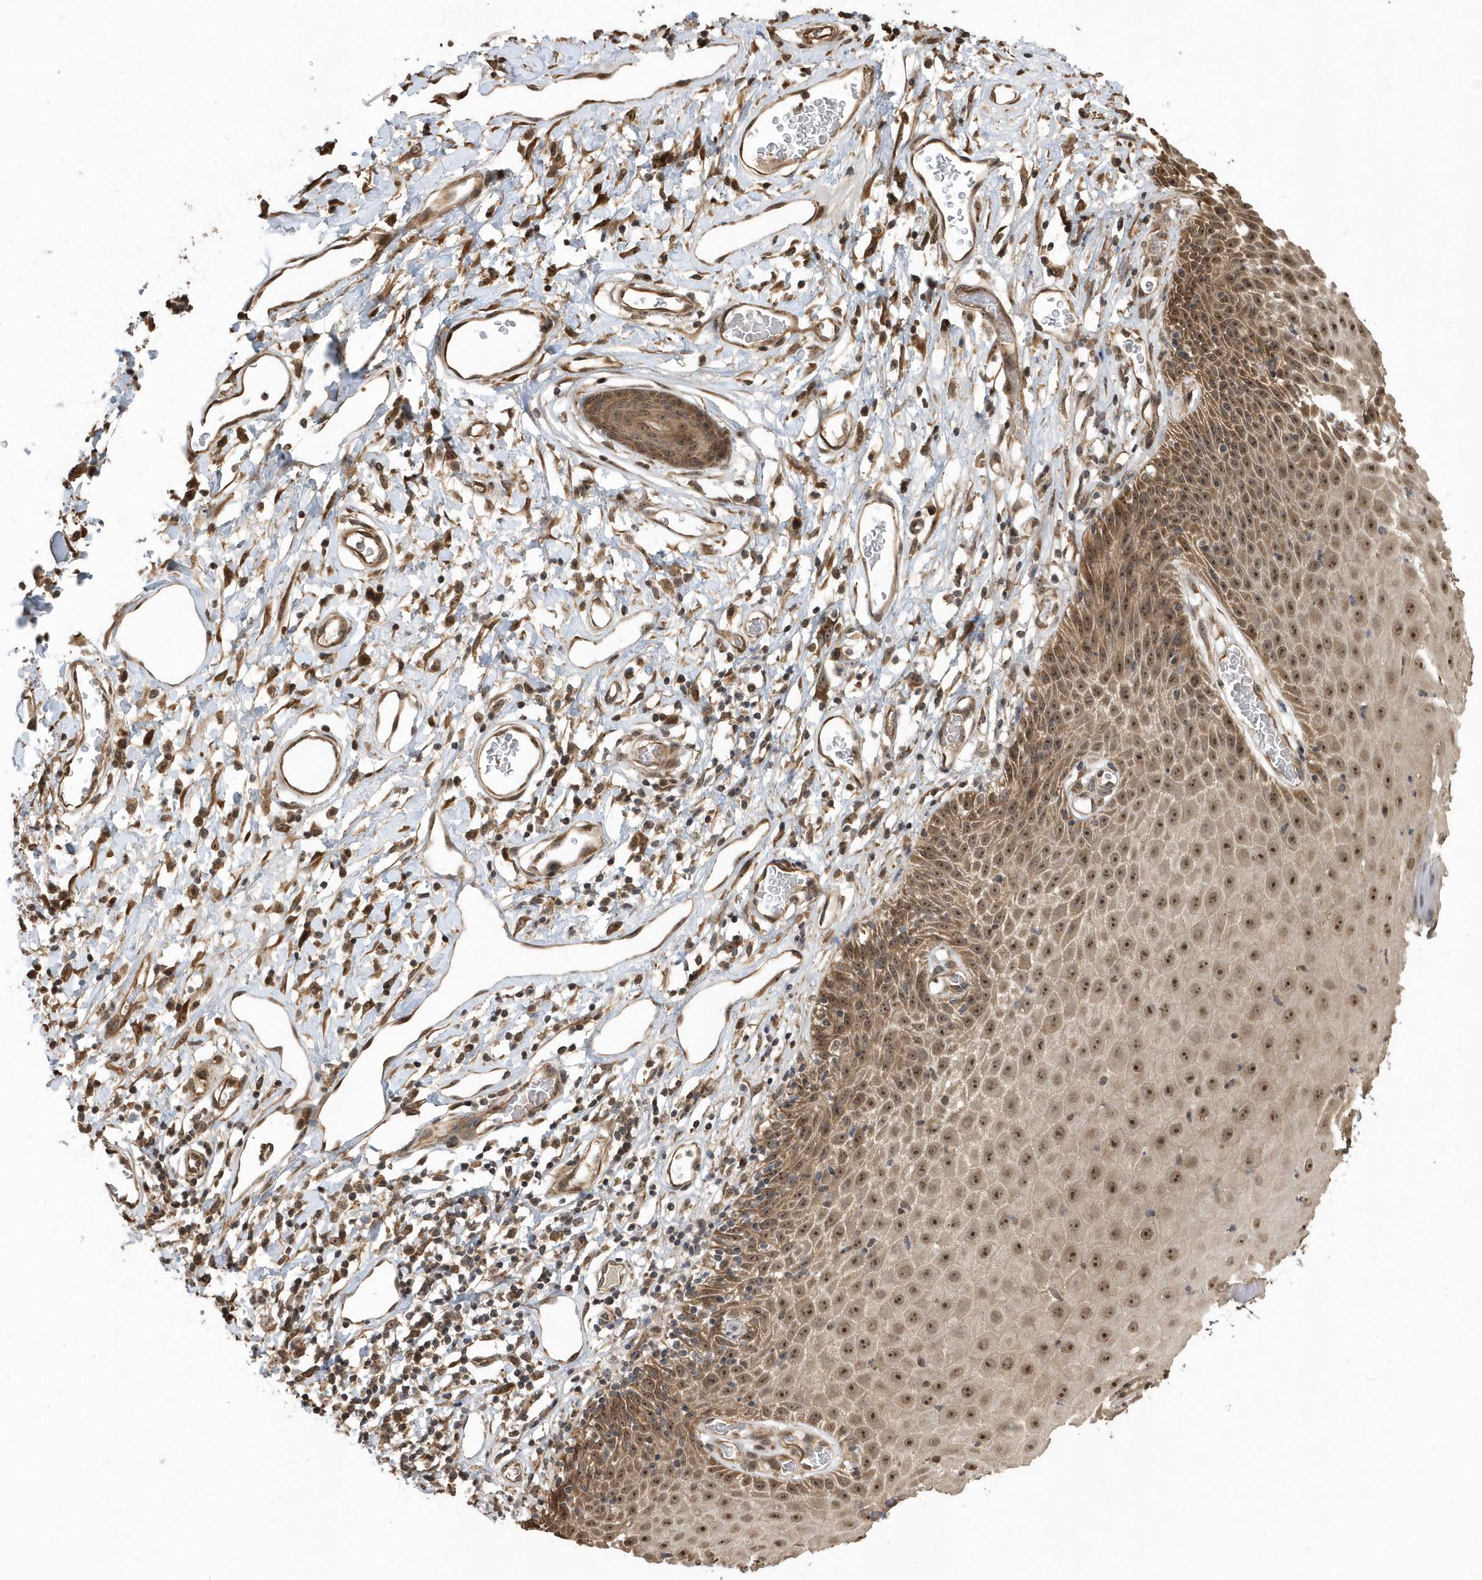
{"staining": {"intensity": "moderate", "quantity": ">75%", "location": "nuclear"}, "tissue": "skin", "cell_type": "Epidermal cells", "image_type": "normal", "snomed": [{"axis": "morphology", "description": "Normal tissue, NOS"}, {"axis": "topography", "description": "Vulva"}], "caption": "Immunohistochemistry micrograph of normal human skin stained for a protein (brown), which demonstrates medium levels of moderate nuclear expression in about >75% of epidermal cells.", "gene": "WASHC5", "patient": {"sex": "female", "age": 68}}